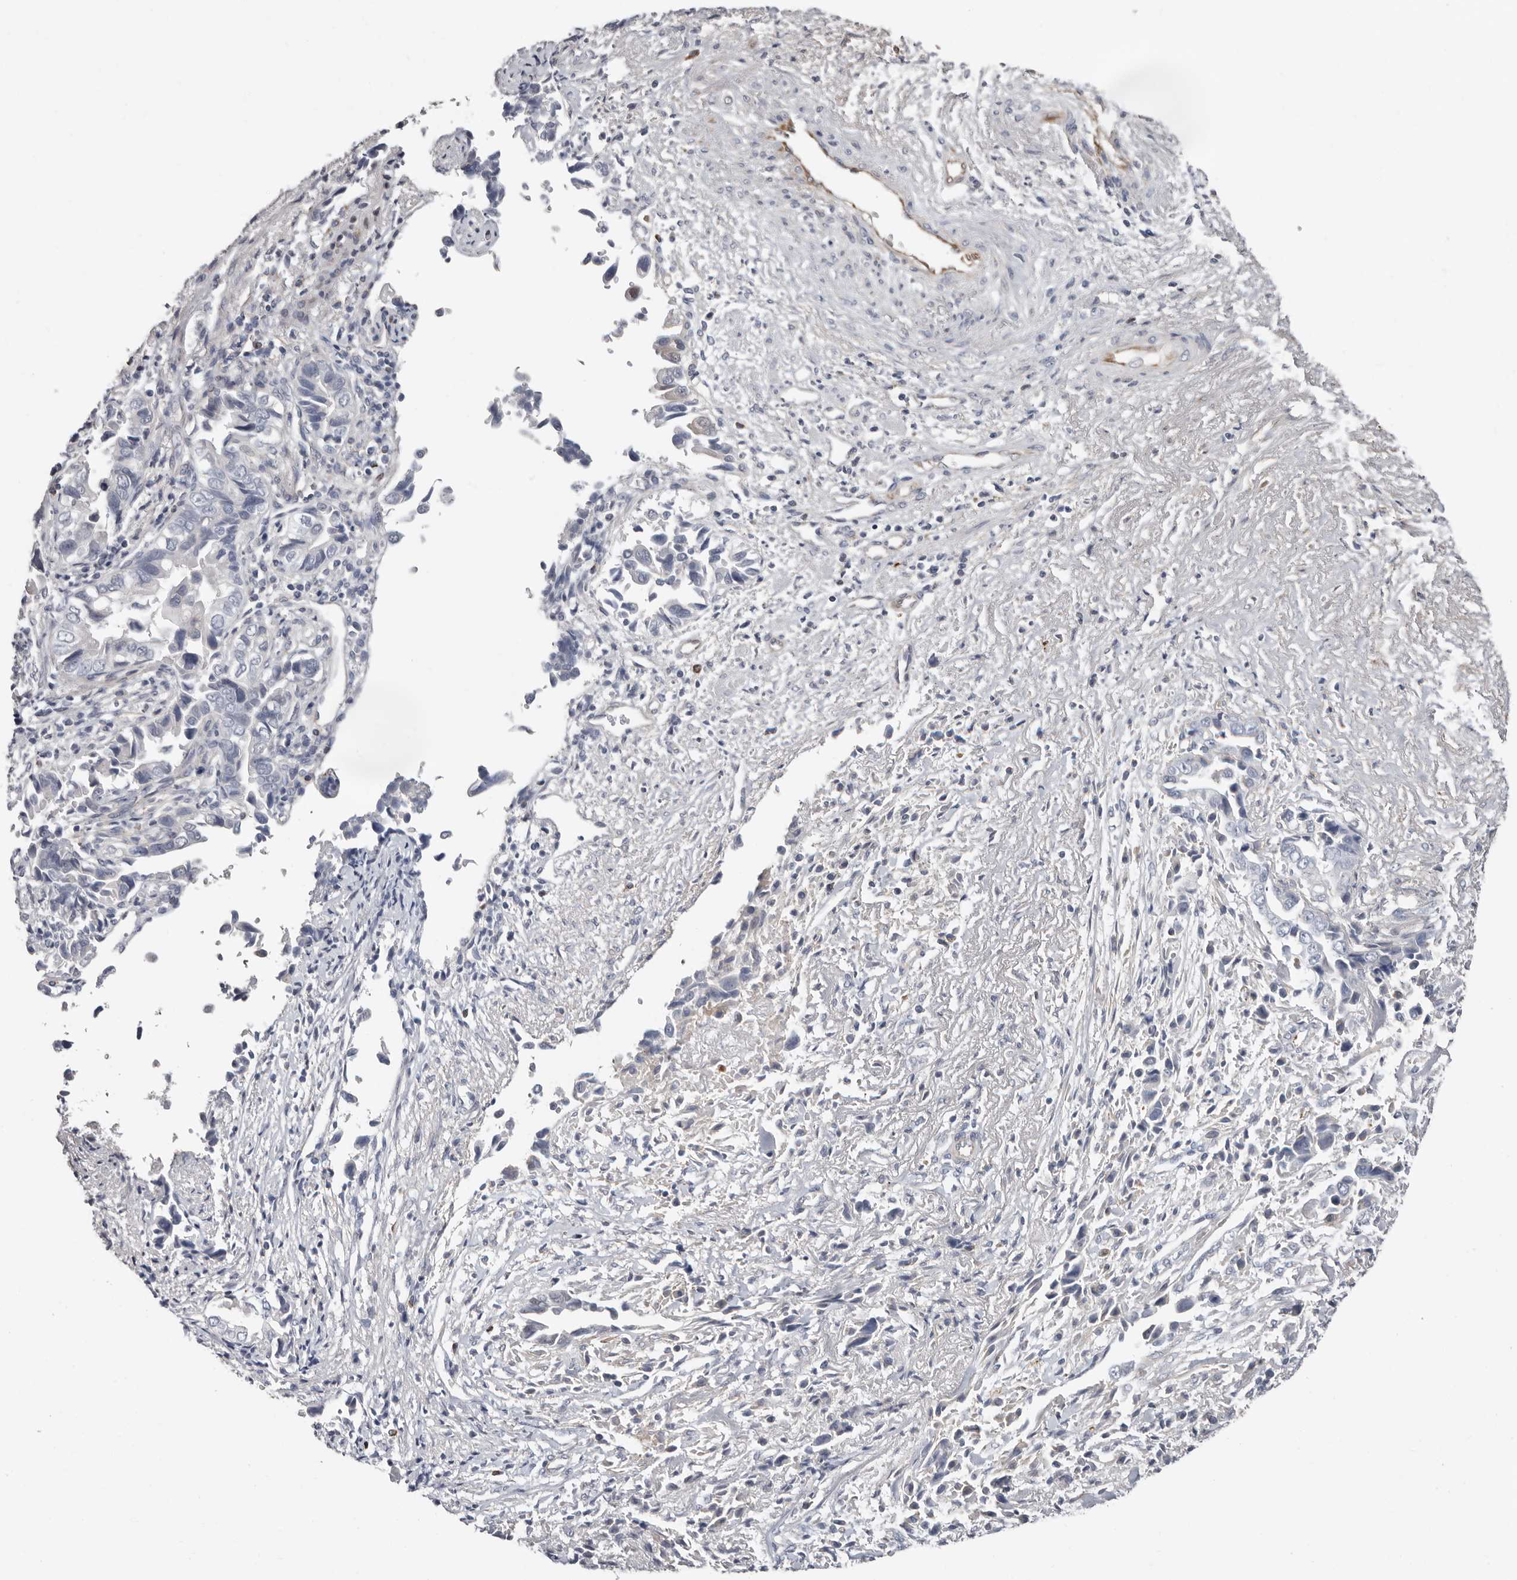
{"staining": {"intensity": "negative", "quantity": "none", "location": "none"}, "tissue": "liver cancer", "cell_type": "Tumor cells", "image_type": "cancer", "snomed": [{"axis": "morphology", "description": "Cholangiocarcinoma"}, {"axis": "topography", "description": "Liver"}], "caption": "Tumor cells show no significant protein positivity in liver cancer (cholangiocarcinoma).", "gene": "PKDCC", "patient": {"sex": "female", "age": 79}}